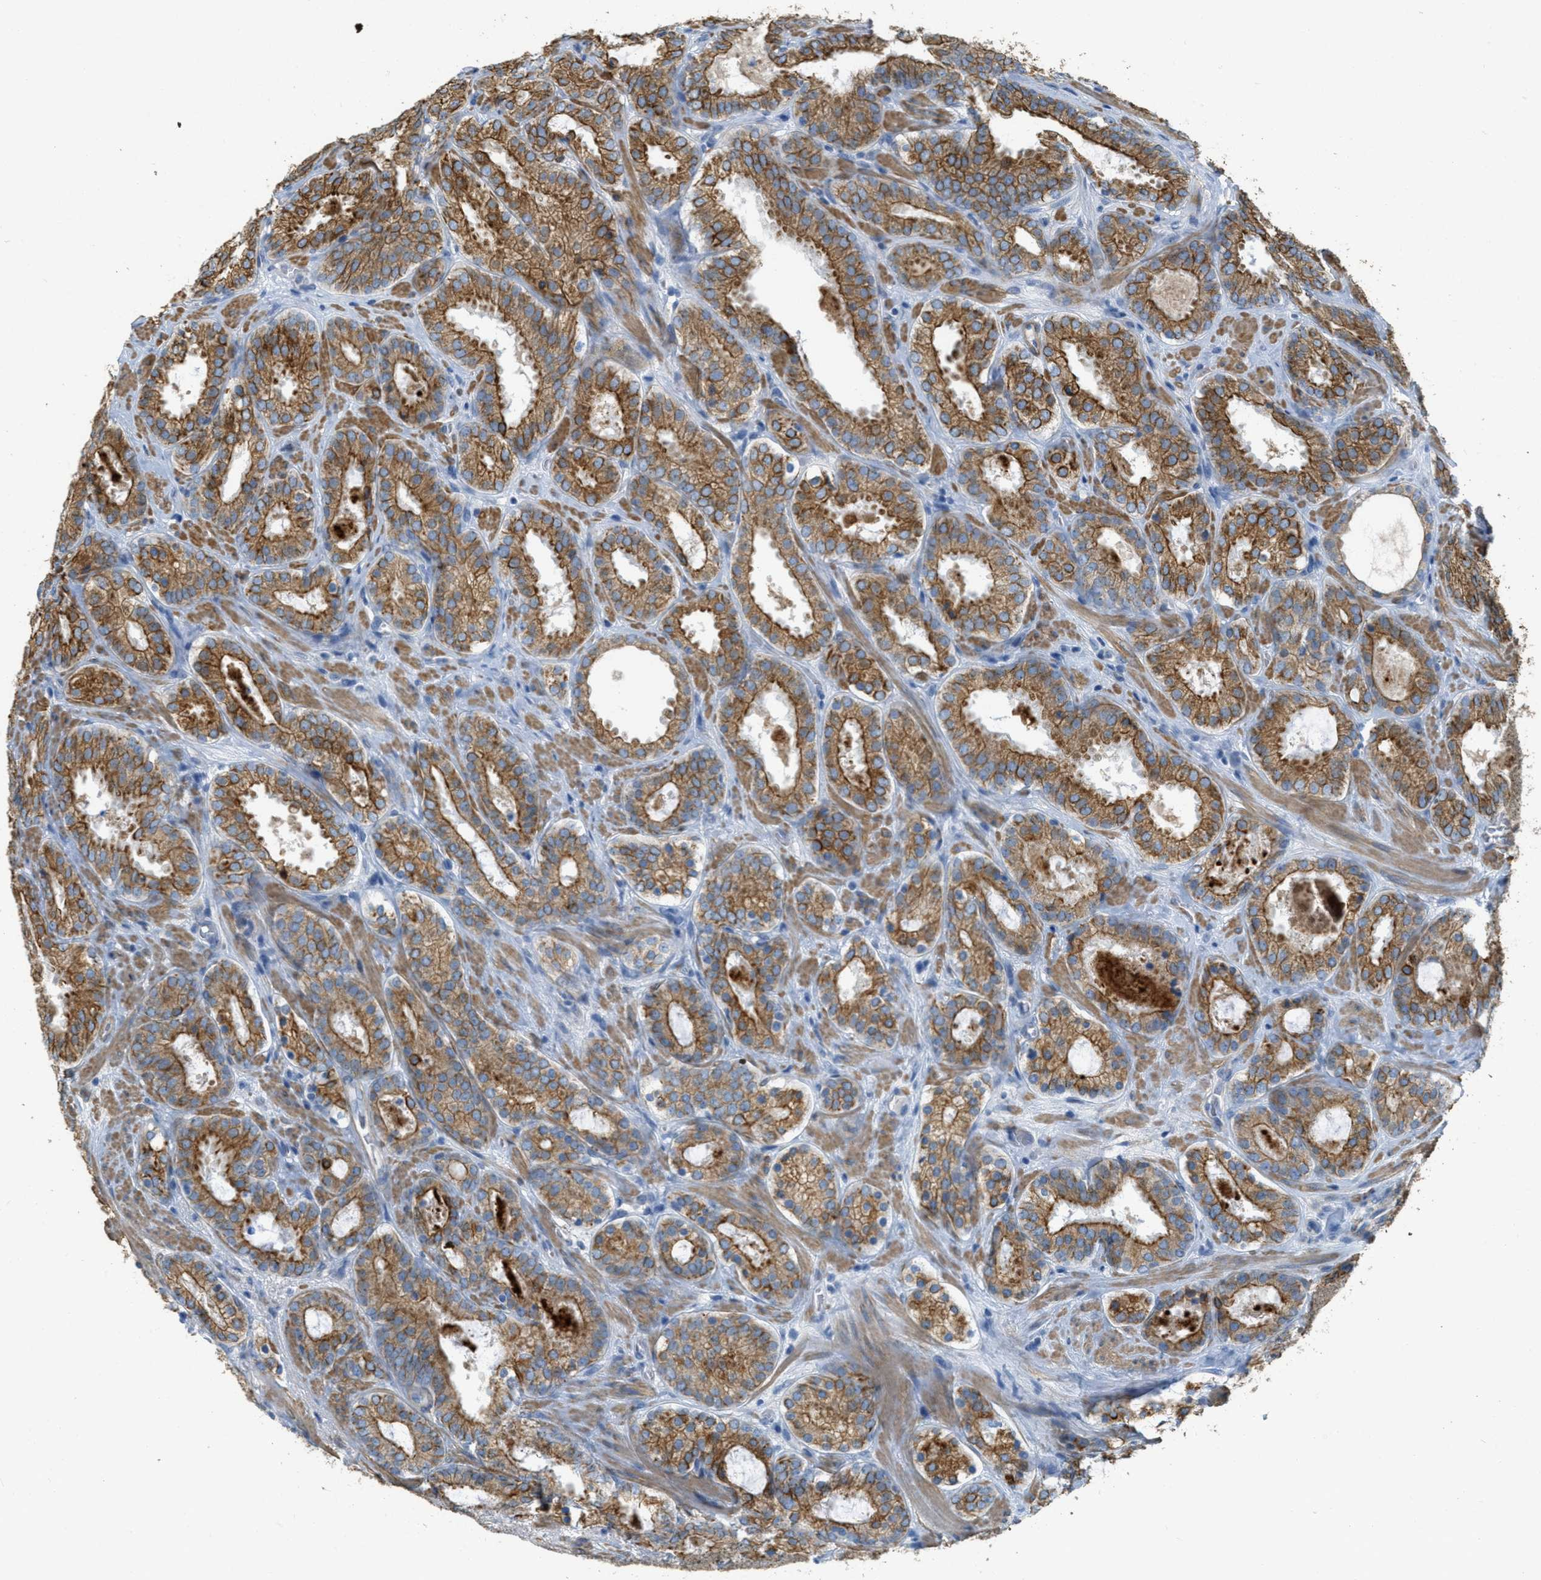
{"staining": {"intensity": "strong", "quantity": ">75%", "location": "cytoplasmic/membranous"}, "tissue": "prostate cancer", "cell_type": "Tumor cells", "image_type": "cancer", "snomed": [{"axis": "morphology", "description": "Adenocarcinoma, Low grade"}, {"axis": "topography", "description": "Prostate"}], "caption": "Tumor cells display strong cytoplasmic/membranous positivity in approximately >75% of cells in prostate cancer.", "gene": "MRS2", "patient": {"sex": "male", "age": 69}}